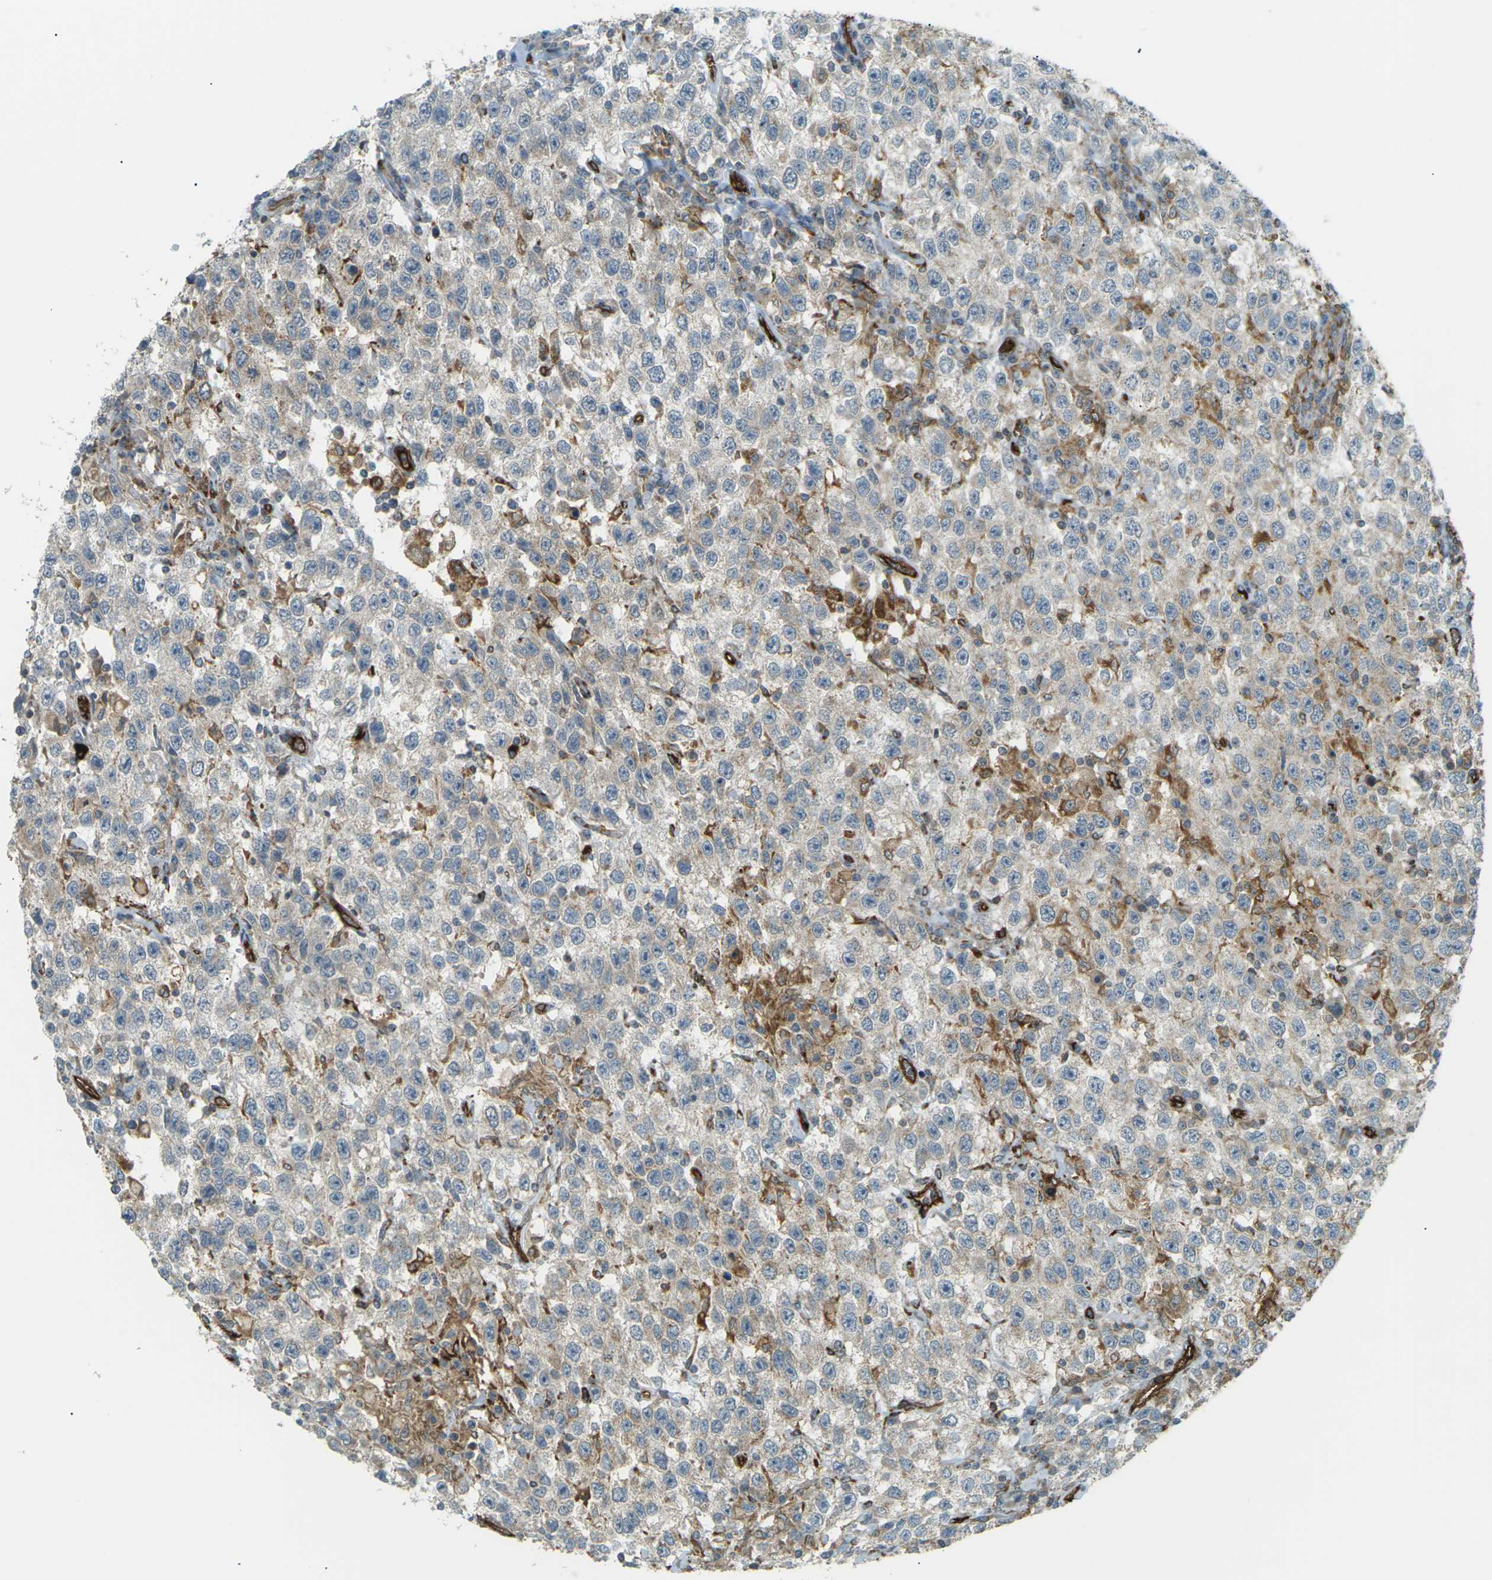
{"staining": {"intensity": "weak", "quantity": "25%-75%", "location": "cytoplasmic/membranous"}, "tissue": "testis cancer", "cell_type": "Tumor cells", "image_type": "cancer", "snomed": [{"axis": "morphology", "description": "Seminoma, NOS"}, {"axis": "topography", "description": "Testis"}], "caption": "Human seminoma (testis) stained with a protein marker displays weak staining in tumor cells.", "gene": "S1PR1", "patient": {"sex": "male", "age": 41}}